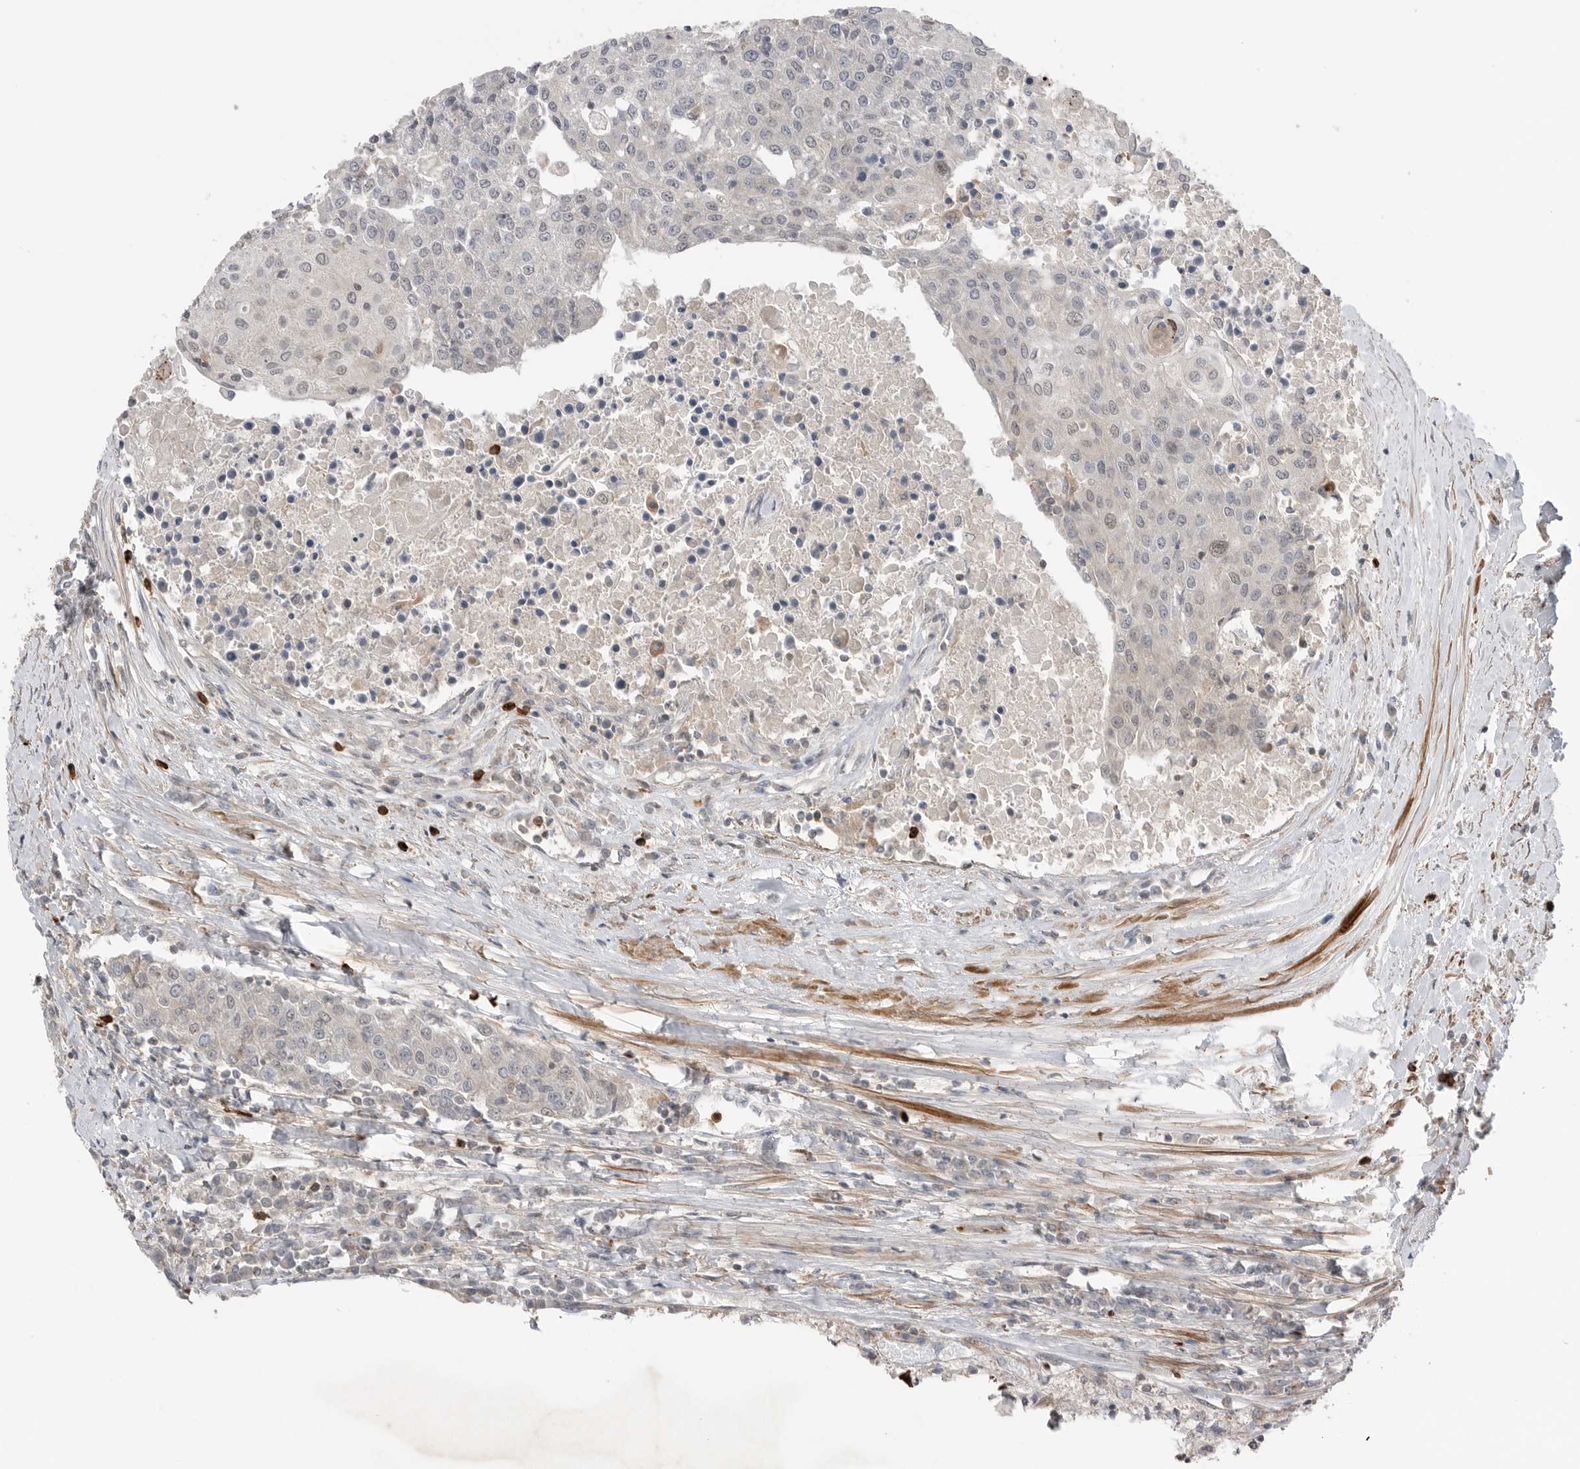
{"staining": {"intensity": "negative", "quantity": "none", "location": "none"}, "tissue": "urothelial cancer", "cell_type": "Tumor cells", "image_type": "cancer", "snomed": [{"axis": "morphology", "description": "Urothelial carcinoma, High grade"}, {"axis": "topography", "description": "Urinary bladder"}], "caption": "Immunohistochemical staining of human urothelial carcinoma (high-grade) reveals no significant staining in tumor cells.", "gene": "PEAK1", "patient": {"sex": "female", "age": 85}}